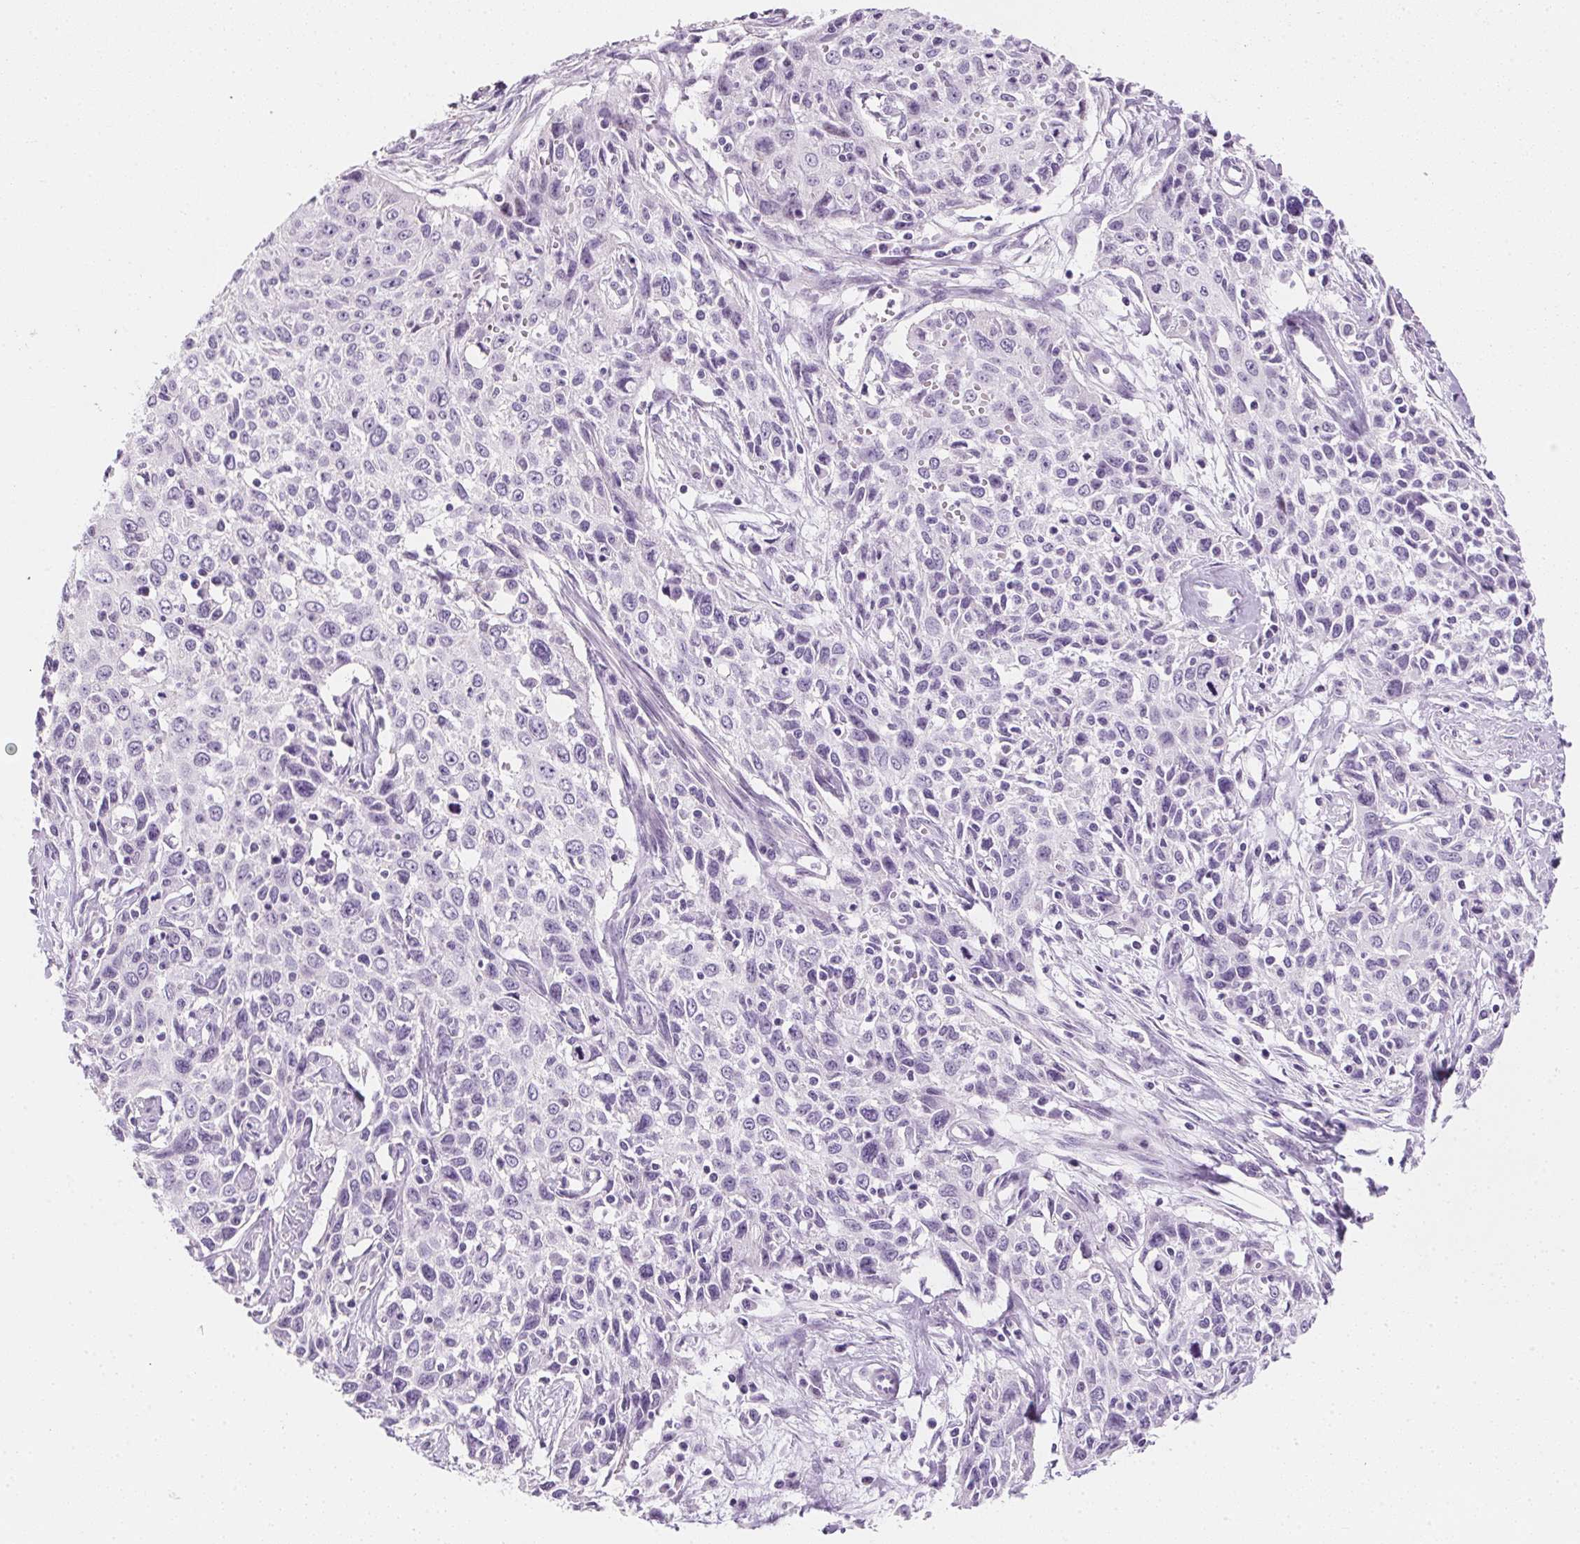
{"staining": {"intensity": "negative", "quantity": "none", "location": "none"}, "tissue": "cervical cancer", "cell_type": "Tumor cells", "image_type": "cancer", "snomed": [{"axis": "morphology", "description": "Squamous cell carcinoma, NOS"}, {"axis": "topography", "description": "Cervix"}], "caption": "This is a photomicrograph of immunohistochemistry (IHC) staining of cervical cancer (squamous cell carcinoma), which shows no staining in tumor cells.", "gene": "AQP5", "patient": {"sex": "female", "age": 38}}